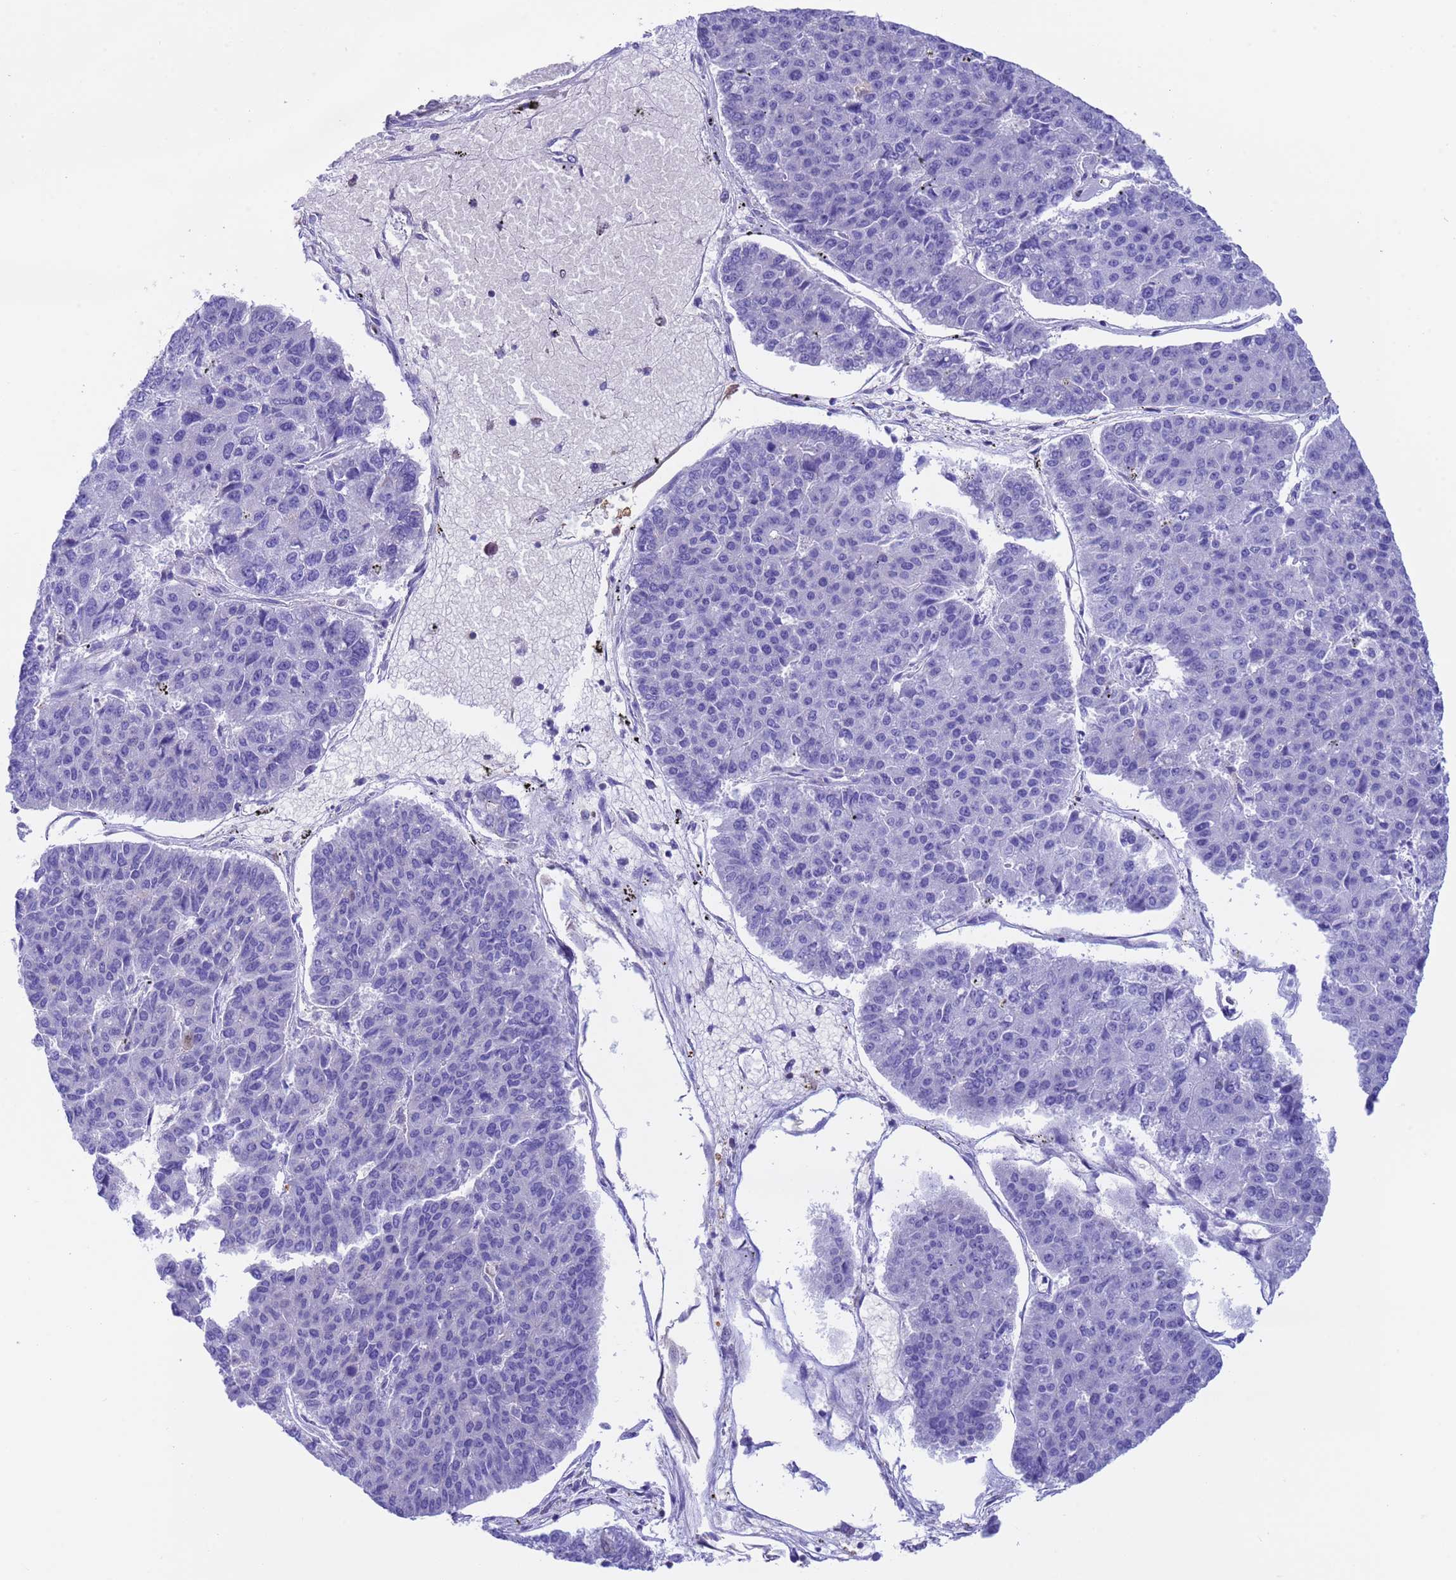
{"staining": {"intensity": "negative", "quantity": "none", "location": "none"}, "tissue": "pancreatic cancer", "cell_type": "Tumor cells", "image_type": "cancer", "snomed": [{"axis": "morphology", "description": "Adenocarcinoma, NOS"}, {"axis": "topography", "description": "Pancreas"}], "caption": "An IHC image of pancreatic cancer (adenocarcinoma) is shown. There is no staining in tumor cells of pancreatic cancer (adenocarcinoma).", "gene": "C6orf47", "patient": {"sex": "male", "age": 50}}